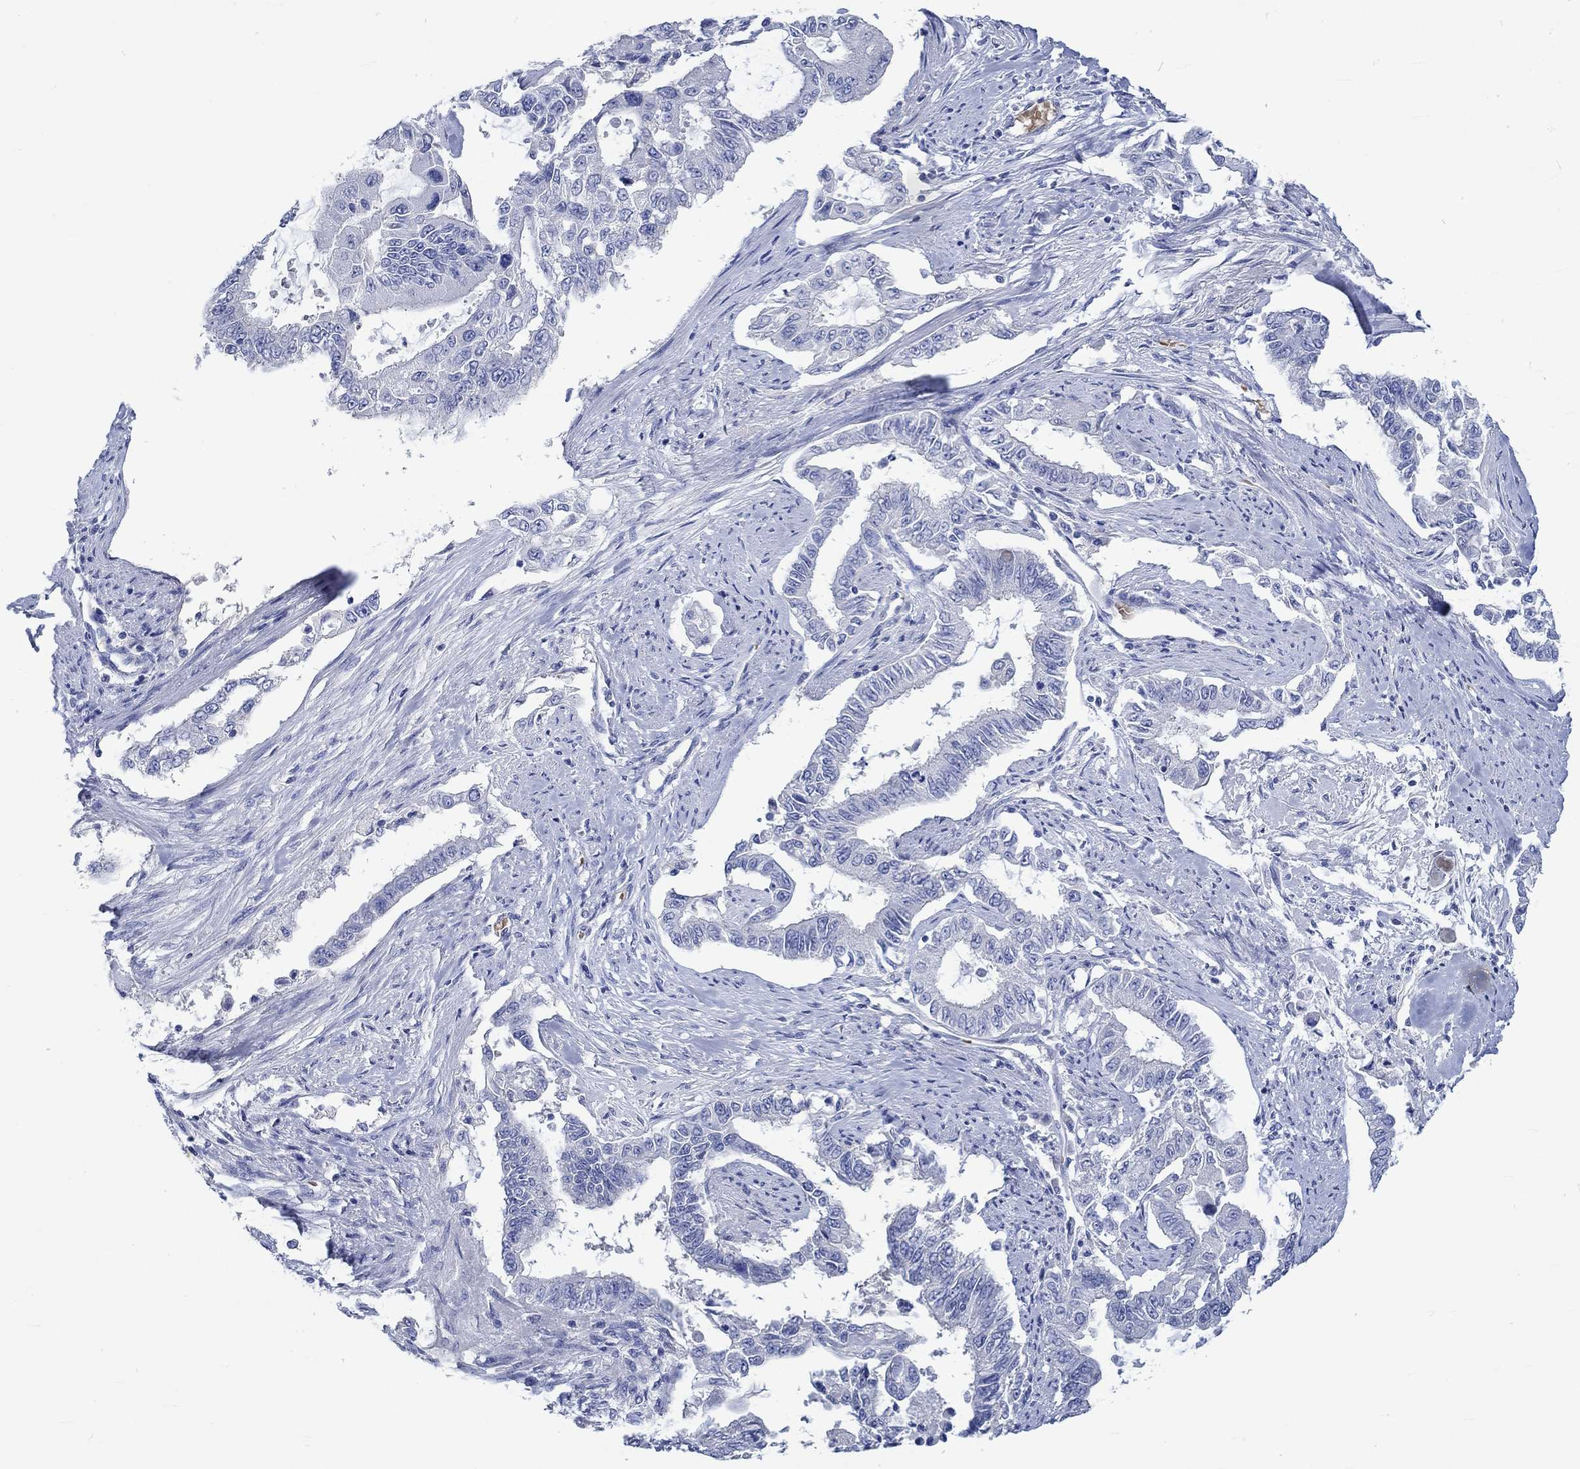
{"staining": {"intensity": "negative", "quantity": "none", "location": "none"}, "tissue": "endometrial cancer", "cell_type": "Tumor cells", "image_type": "cancer", "snomed": [{"axis": "morphology", "description": "Adenocarcinoma, NOS"}, {"axis": "topography", "description": "Uterus"}], "caption": "Immunohistochemistry micrograph of adenocarcinoma (endometrial) stained for a protein (brown), which shows no staining in tumor cells.", "gene": "KCNA1", "patient": {"sex": "female", "age": 59}}